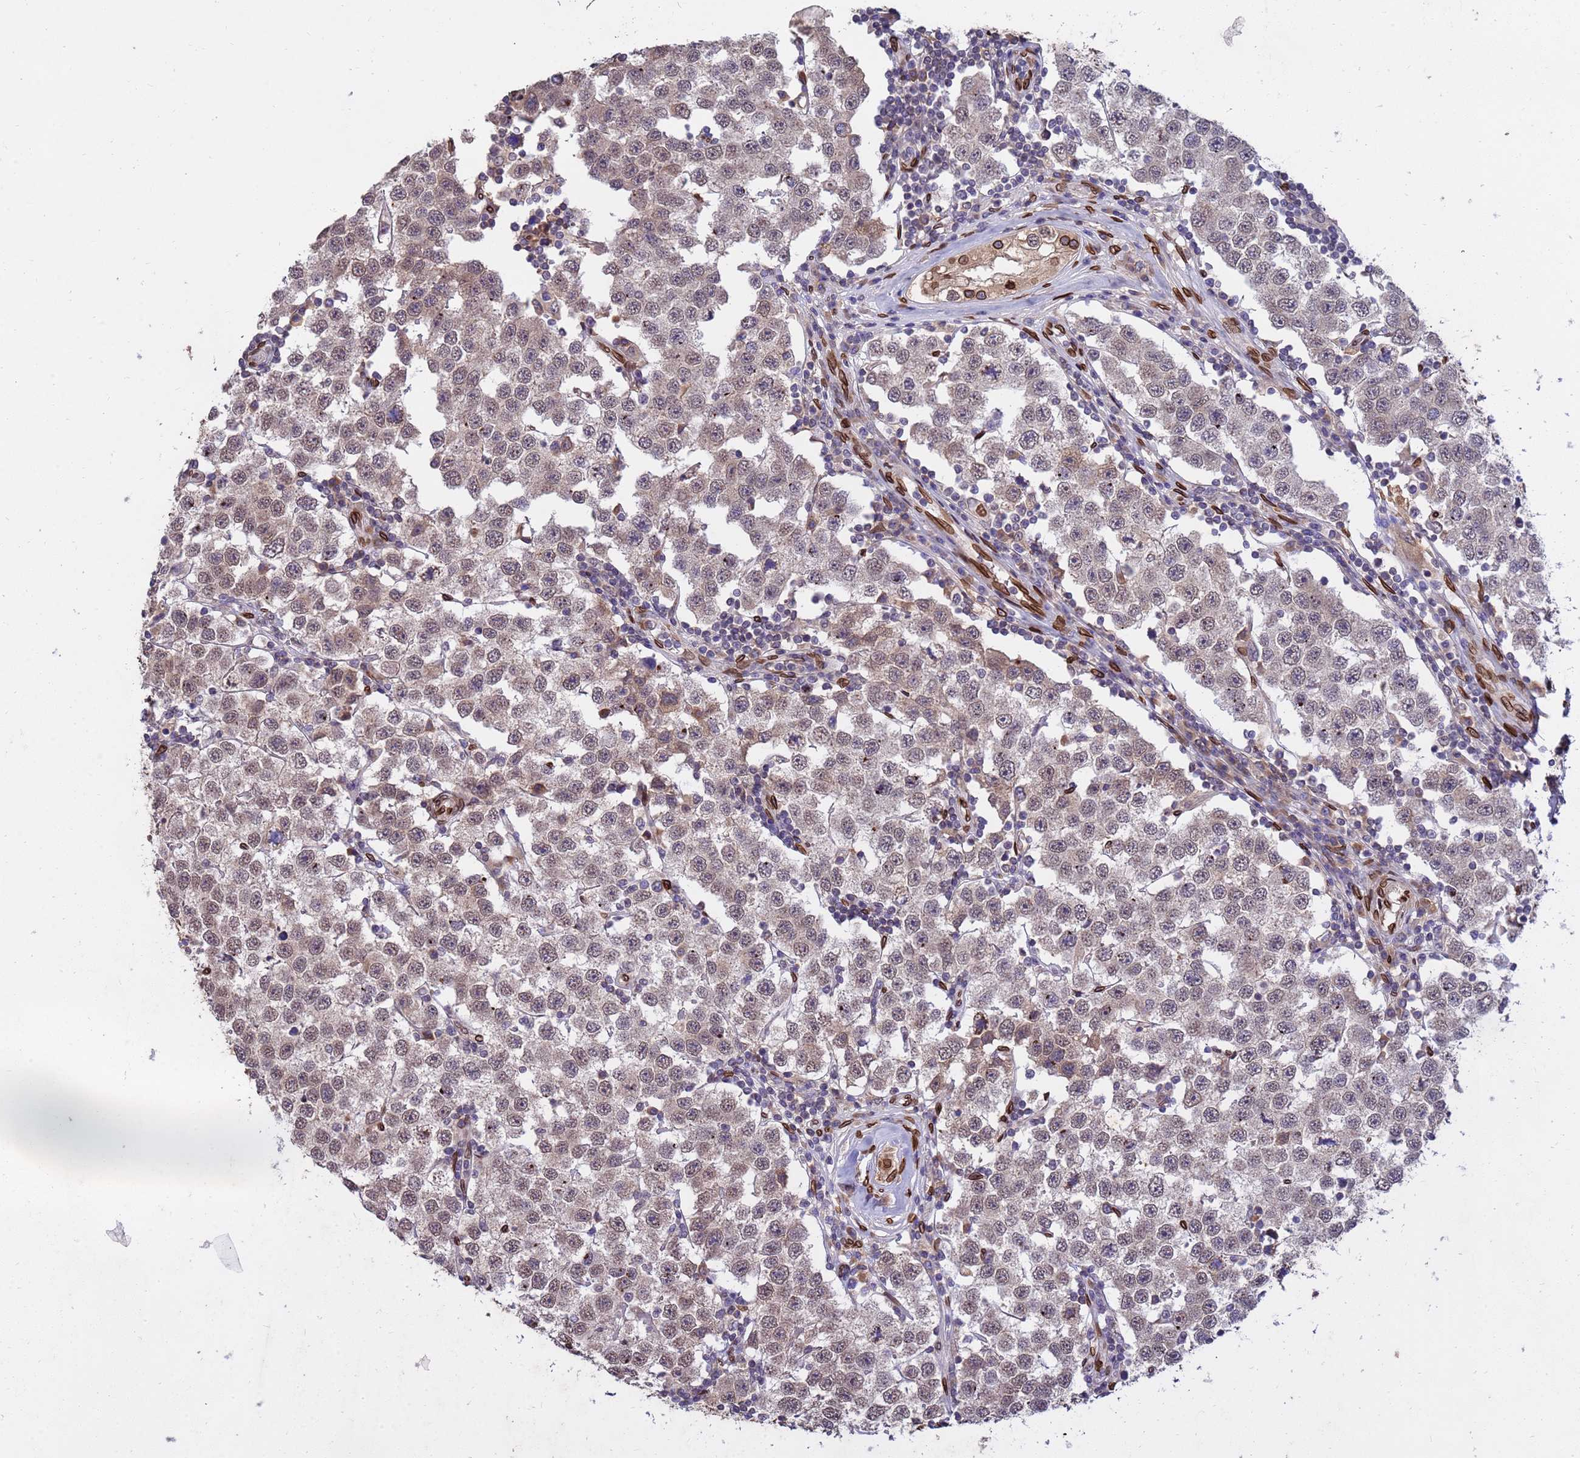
{"staining": {"intensity": "weak", "quantity": "25%-75%", "location": "cytoplasmic/membranous,nuclear"}, "tissue": "testis cancer", "cell_type": "Tumor cells", "image_type": "cancer", "snomed": [{"axis": "morphology", "description": "Seminoma, NOS"}, {"axis": "topography", "description": "Testis"}], "caption": "Weak cytoplasmic/membranous and nuclear positivity is appreciated in approximately 25%-75% of tumor cells in testis cancer (seminoma).", "gene": "GPR135", "patient": {"sex": "male", "age": 34}}